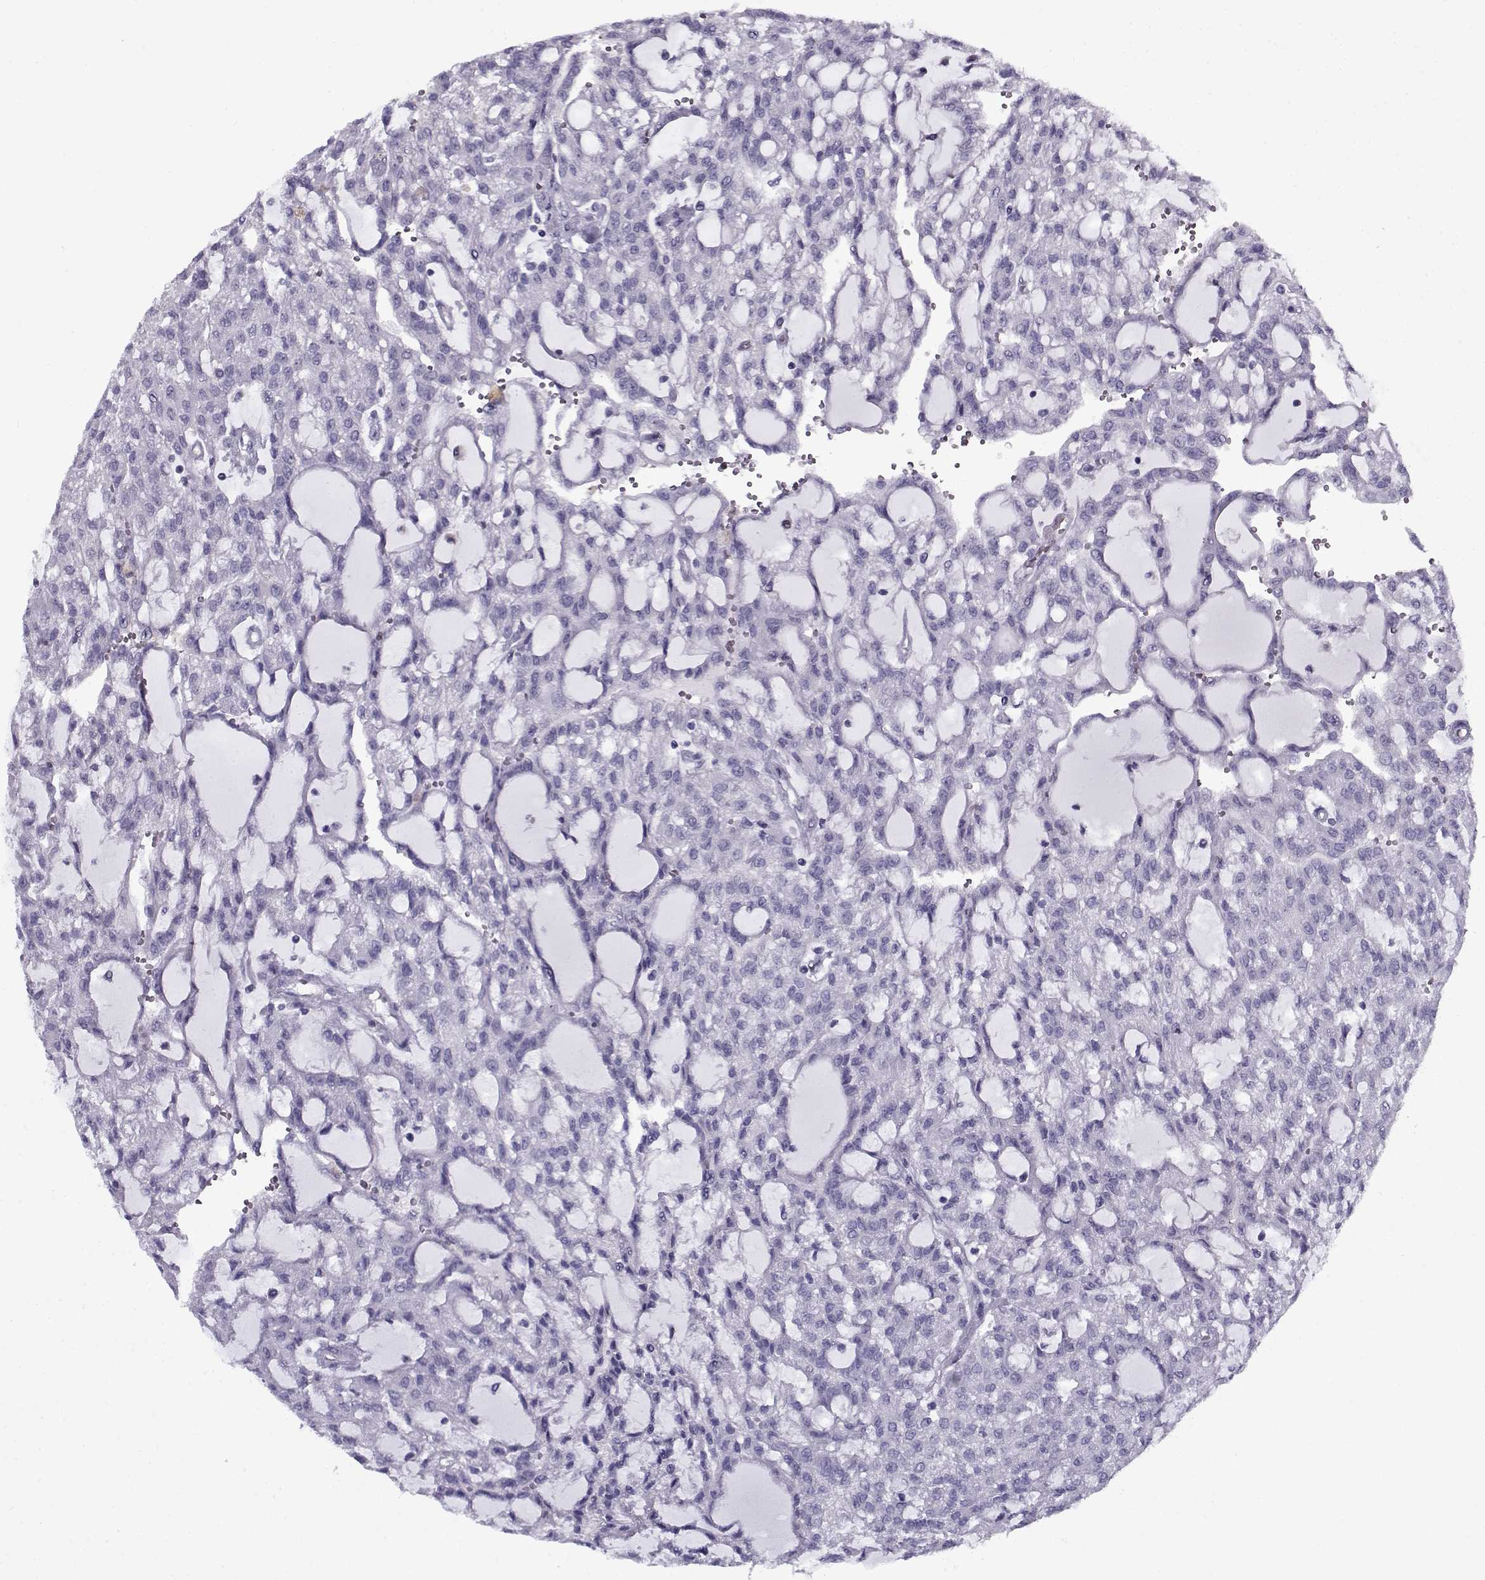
{"staining": {"intensity": "negative", "quantity": "none", "location": "none"}, "tissue": "renal cancer", "cell_type": "Tumor cells", "image_type": "cancer", "snomed": [{"axis": "morphology", "description": "Adenocarcinoma, NOS"}, {"axis": "topography", "description": "Kidney"}], "caption": "Tumor cells are negative for brown protein staining in renal adenocarcinoma.", "gene": "GAGE2A", "patient": {"sex": "male", "age": 63}}